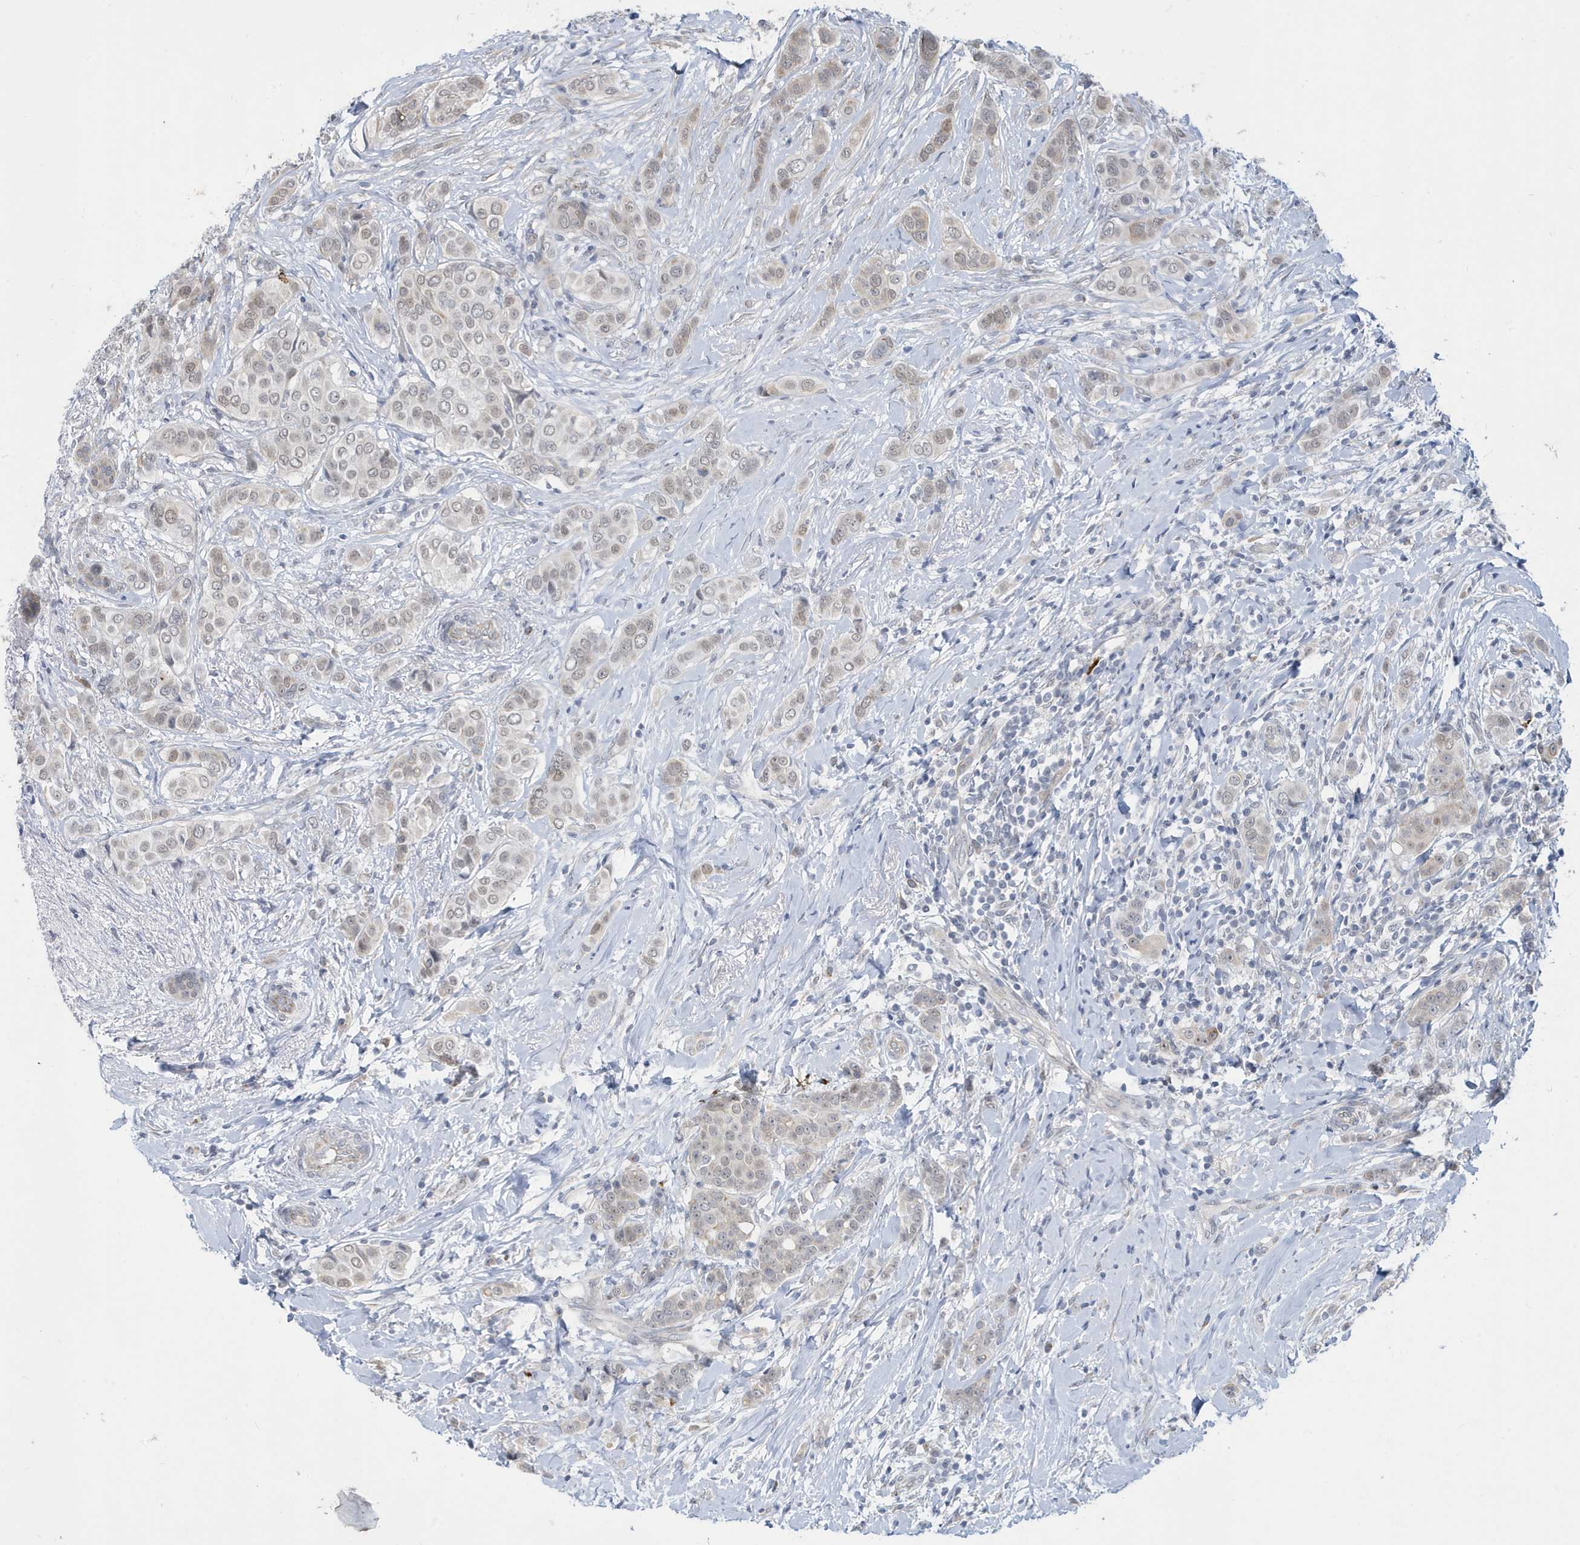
{"staining": {"intensity": "weak", "quantity": "25%-75%", "location": "cytoplasmic/membranous,nuclear"}, "tissue": "breast cancer", "cell_type": "Tumor cells", "image_type": "cancer", "snomed": [{"axis": "morphology", "description": "Lobular carcinoma"}, {"axis": "topography", "description": "Breast"}], "caption": "An immunohistochemistry (IHC) photomicrograph of tumor tissue is shown. Protein staining in brown highlights weak cytoplasmic/membranous and nuclear positivity in breast cancer within tumor cells.", "gene": "ZNF654", "patient": {"sex": "female", "age": 51}}